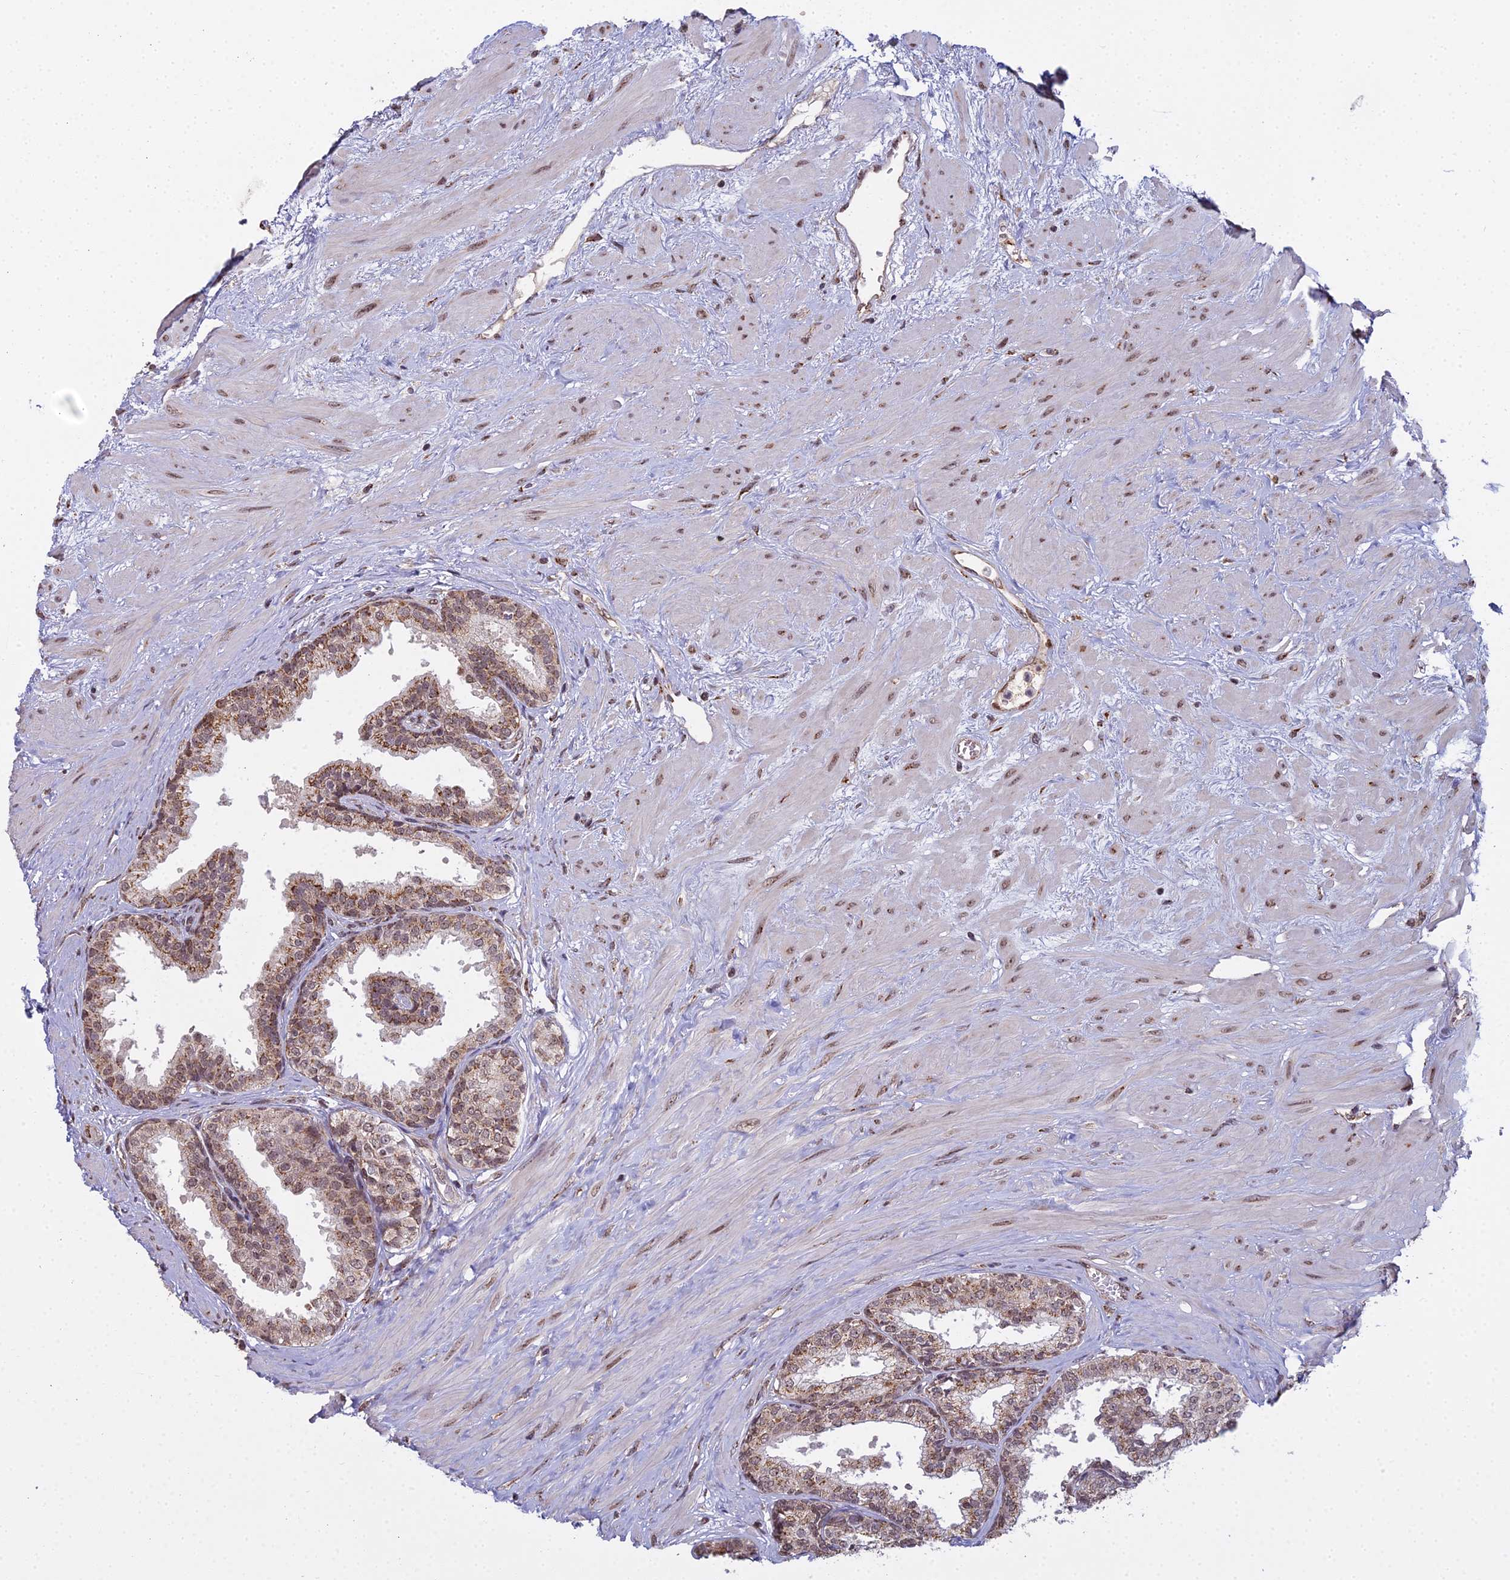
{"staining": {"intensity": "moderate", "quantity": "25%-75%", "location": "cytoplasmic/membranous"}, "tissue": "prostate", "cell_type": "Glandular cells", "image_type": "normal", "snomed": [{"axis": "morphology", "description": "Normal tissue, NOS"}, {"axis": "topography", "description": "Prostate"}], "caption": "Immunohistochemistry micrograph of normal prostate: human prostate stained using immunohistochemistry shows medium levels of moderate protein expression localized specifically in the cytoplasmic/membranous of glandular cells, appearing as a cytoplasmic/membranous brown color.", "gene": "MEOX1", "patient": {"sex": "male", "age": 48}}